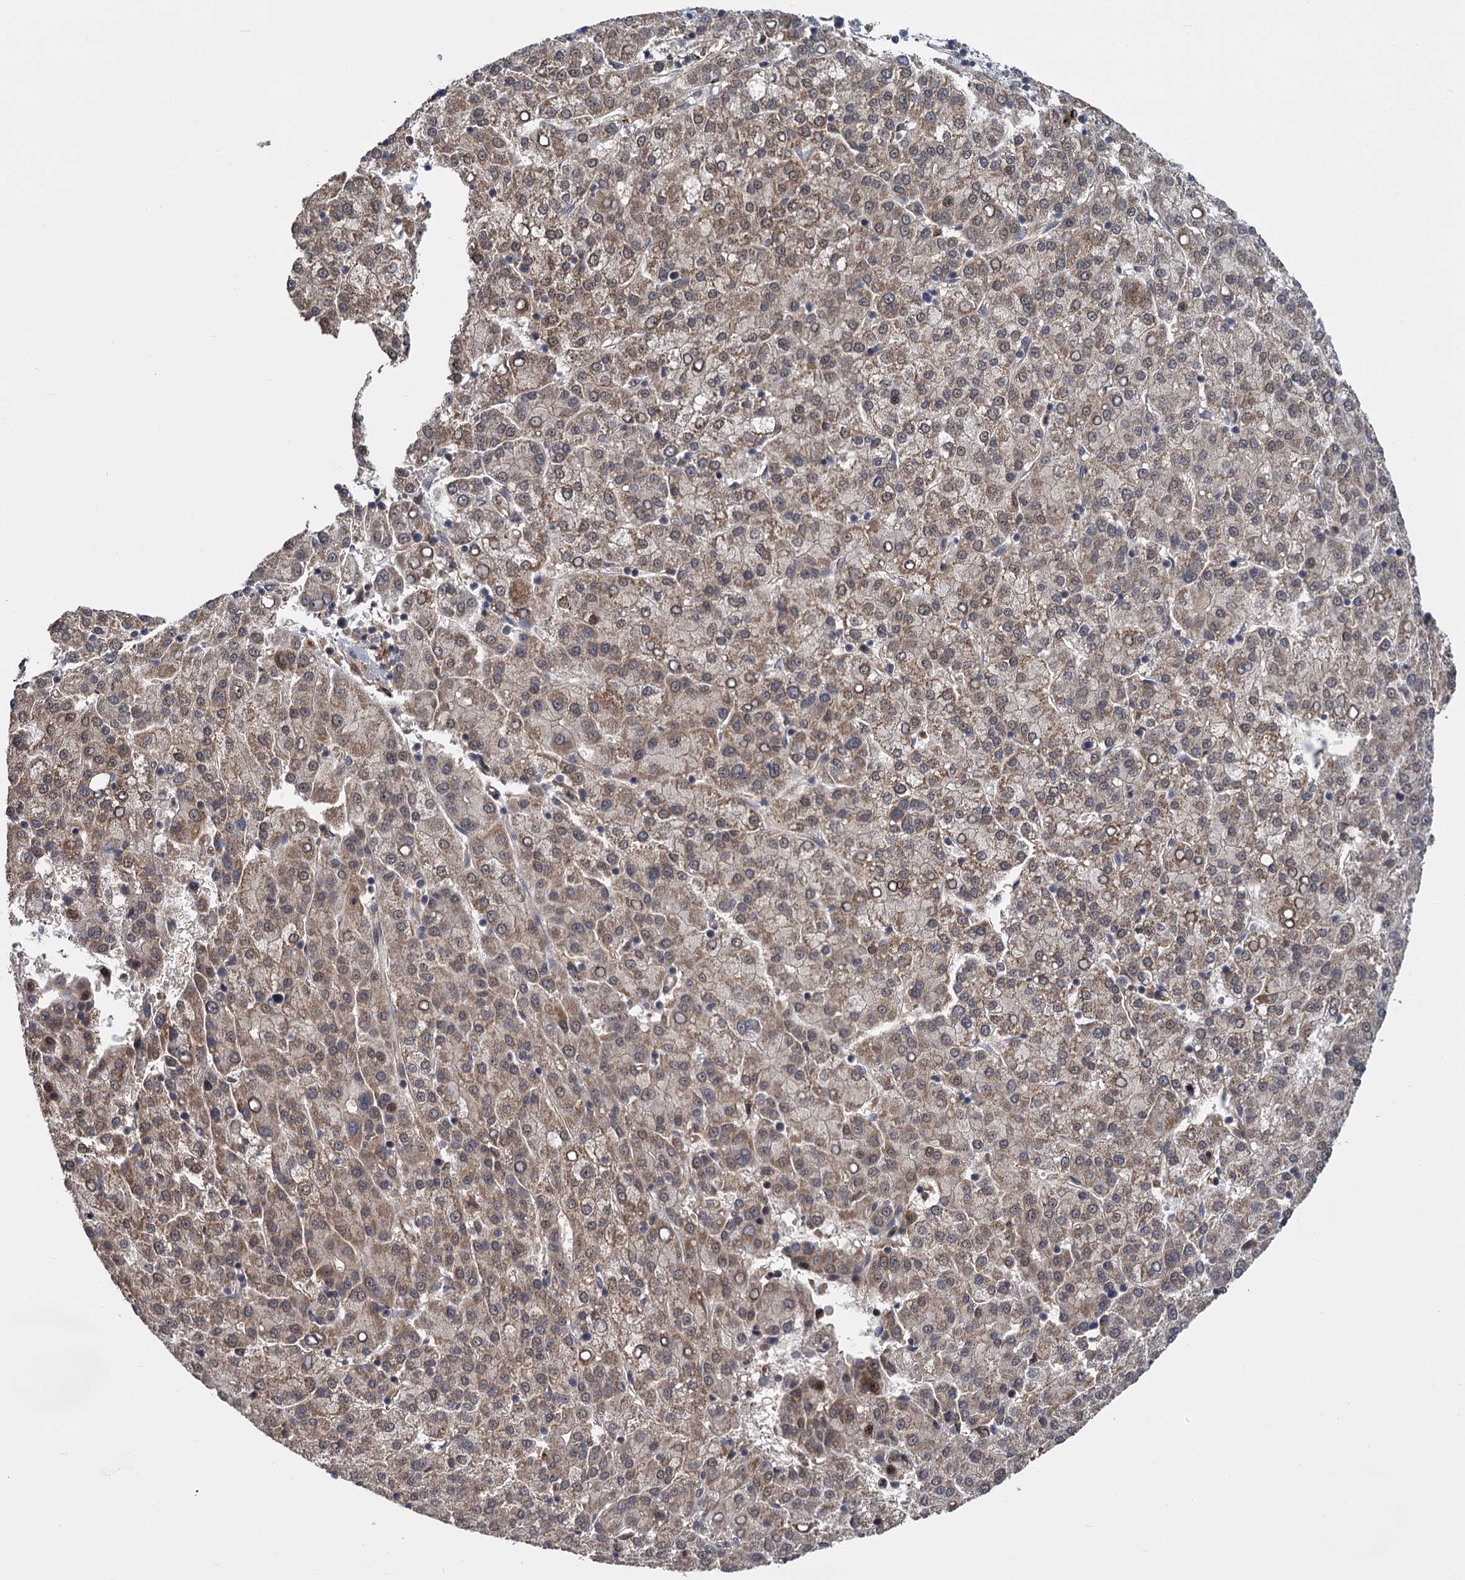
{"staining": {"intensity": "weak", "quantity": ">75%", "location": "cytoplasmic/membranous"}, "tissue": "liver cancer", "cell_type": "Tumor cells", "image_type": "cancer", "snomed": [{"axis": "morphology", "description": "Carcinoma, Hepatocellular, NOS"}, {"axis": "topography", "description": "Liver"}], "caption": "A brown stain labels weak cytoplasmic/membranous expression of a protein in human liver cancer (hepatocellular carcinoma) tumor cells.", "gene": "GAL3ST4", "patient": {"sex": "female", "age": 58}}